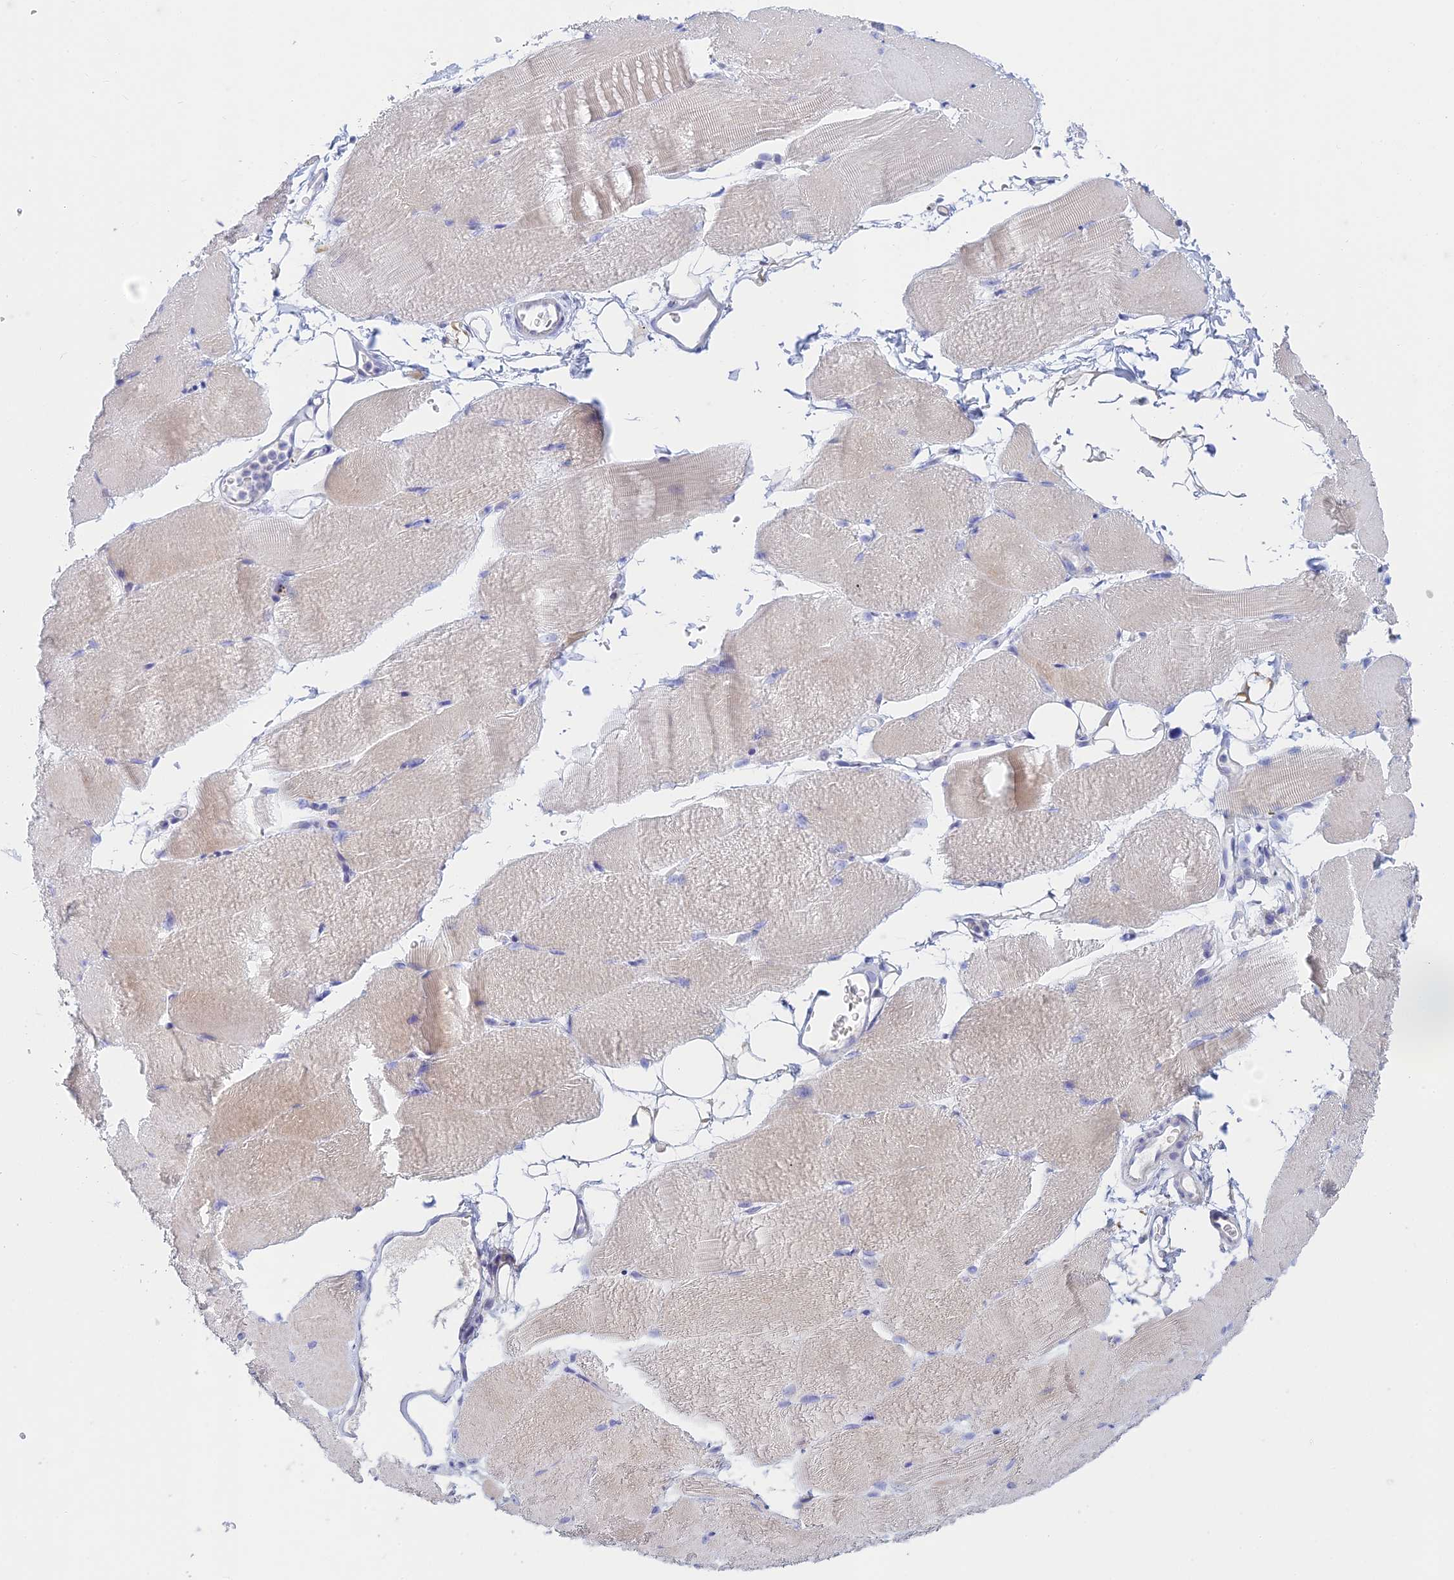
{"staining": {"intensity": "weak", "quantity": "<25%", "location": "cytoplasmic/membranous"}, "tissue": "skeletal muscle", "cell_type": "Myocytes", "image_type": "normal", "snomed": [{"axis": "morphology", "description": "Normal tissue, NOS"}, {"axis": "topography", "description": "Skeletal muscle"}, {"axis": "topography", "description": "Parathyroid gland"}], "caption": "Immunohistochemical staining of unremarkable skeletal muscle reveals no significant staining in myocytes. (DAB (3,3'-diaminobenzidine) immunohistochemistry visualized using brightfield microscopy, high magnification).", "gene": "CEP152", "patient": {"sex": "female", "age": 37}}